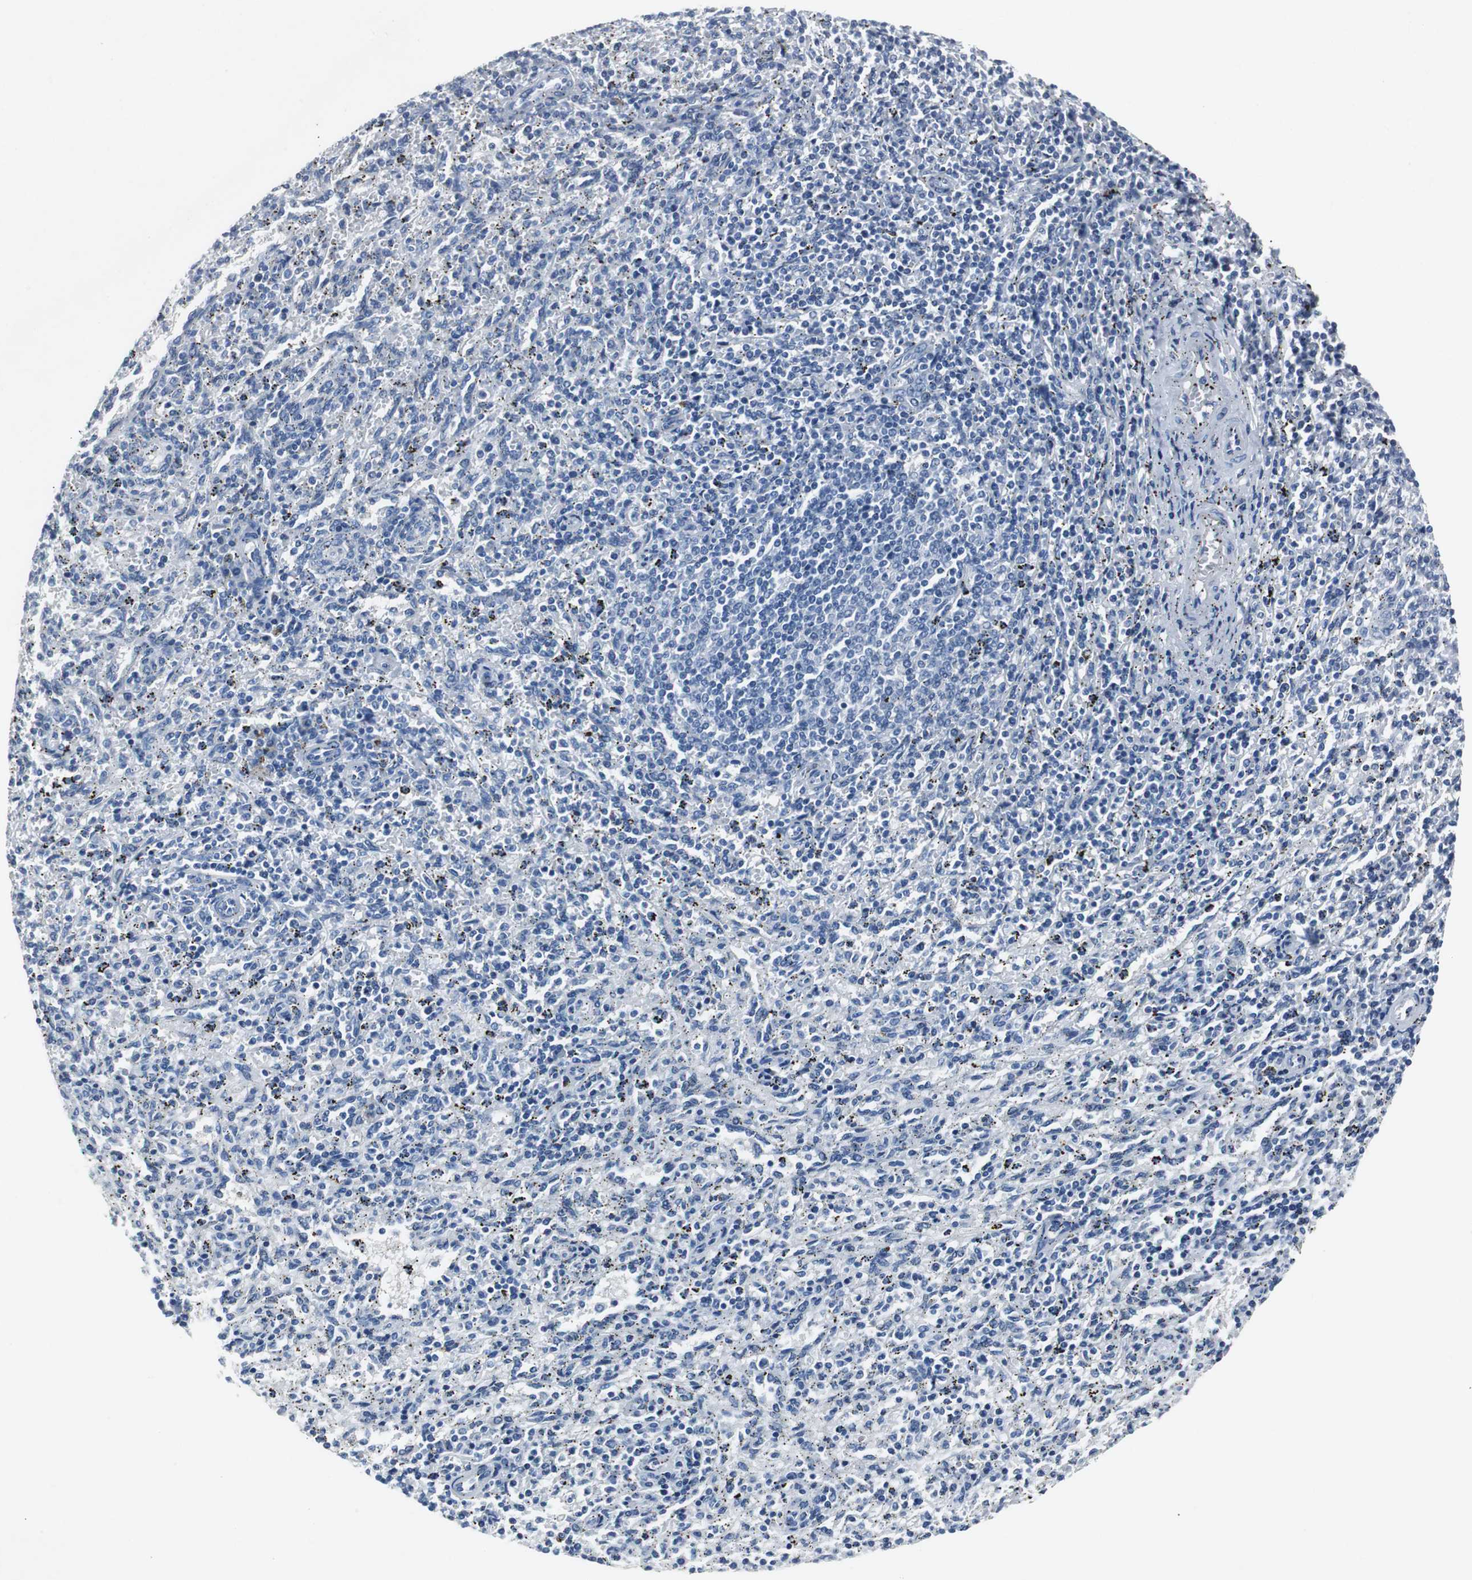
{"staining": {"intensity": "moderate", "quantity": "<25%", "location": "cytoplasmic/membranous"}, "tissue": "spleen", "cell_type": "Cells in red pulp", "image_type": "normal", "snomed": [{"axis": "morphology", "description": "Normal tissue, NOS"}, {"axis": "topography", "description": "Spleen"}], "caption": "Immunohistochemistry image of unremarkable spleen: spleen stained using immunohistochemistry exhibits low levels of moderate protein expression localized specifically in the cytoplasmic/membranous of cells in red pulp, appearing as a cytoplasmic/membranous brown color.", "gene": "LRP2", "patient": {"sex": "female", "age": 10}}